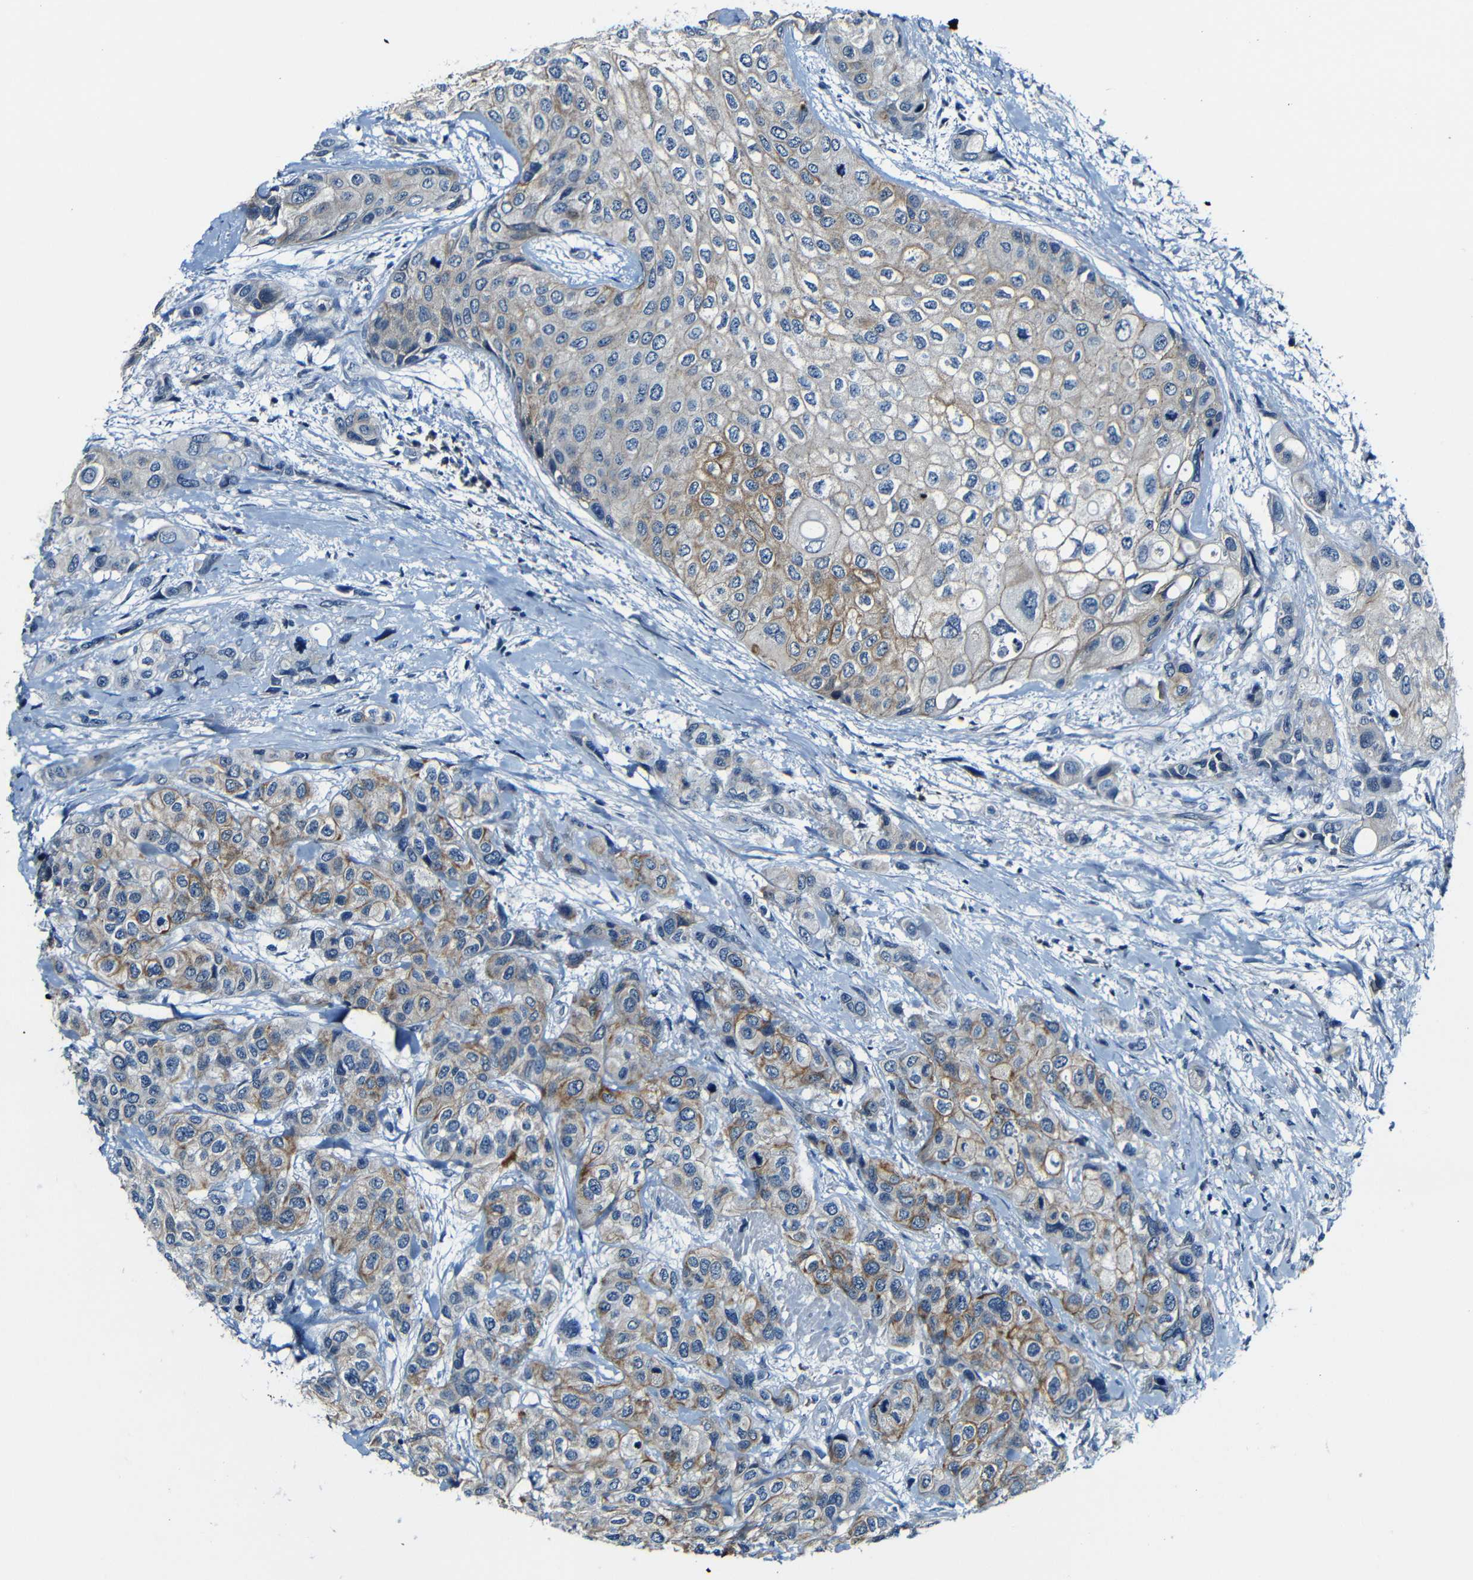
{"staining": {"intensity": "moderate", "quantity": "25%-75%", "location": "cytoplasmic/membranous"}, "tissue": "urothelial cancer", "cell_type": "Tumor cells", "image_type": "cancer", "snomed": [{"axis": "morphology", "description": "Urothelial carcinoma, High grade"}, {"axis": "topography", "description": "Urinary bladder"}], "caption": "The histopathology image reveals staining of urothelial cancer, revealing moderate cytoplasmic/membranous protein expression (brown color) within tumor cells.", "gene": "ANK3", "patient": {"sex": "female", "age": 56}}